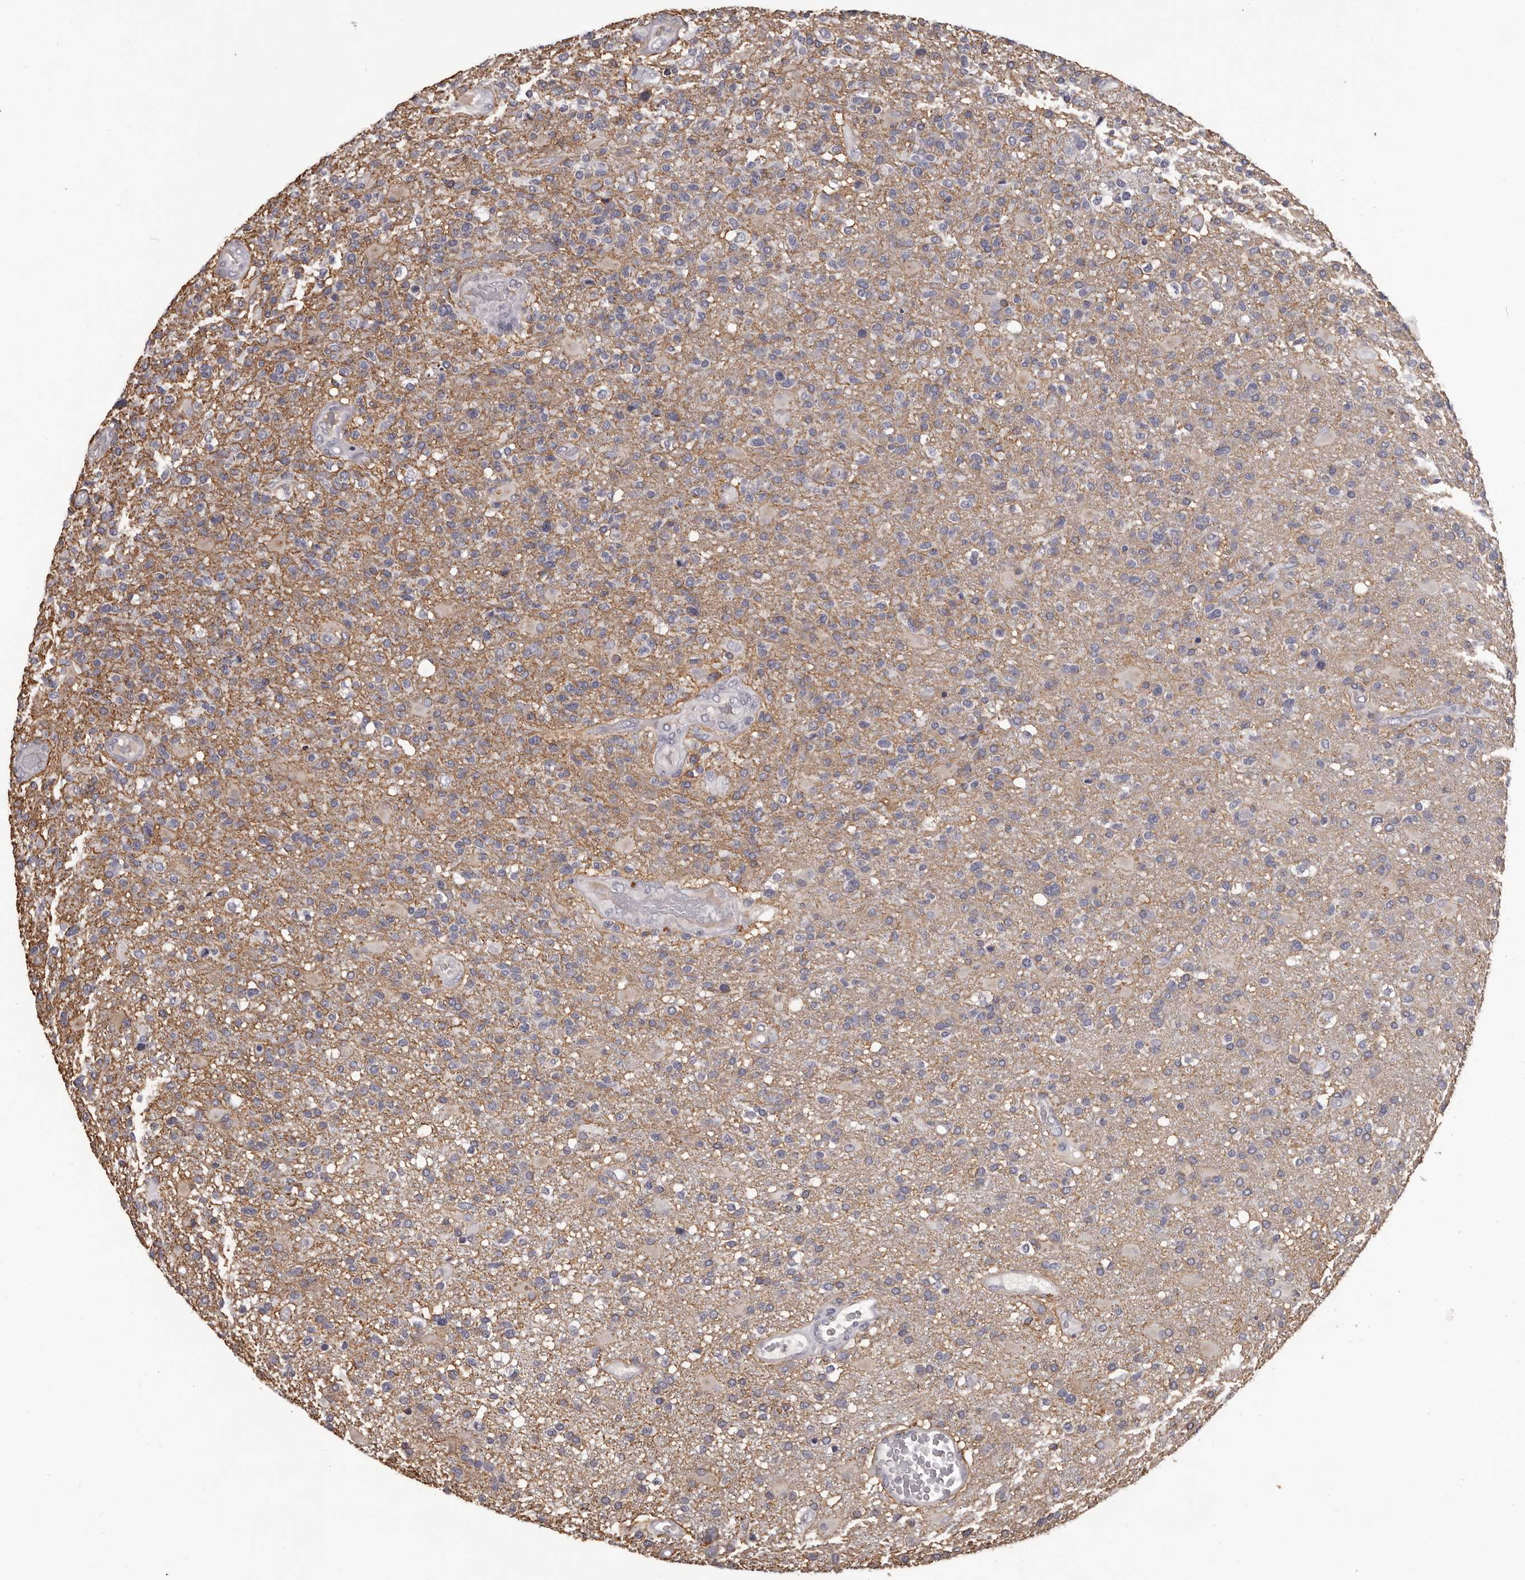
{"staining": {"intensity": "weak", "quantity": "<25%", "location": "cytoplasmic/membranous"}, "tissue": "glioma", "cell_type": "Tumor cells", "image_type": "cancer", "snomed": [{"axis": "morphology", "description": "Glioma, malignant, High grade"}, {"axis": "topography", "description": "Brain"}], "caption": "Immunohistochemistry micrograph of glioma stained for a protein (brown), which reveals no expression in tumor cells.", "gene": "GPR78", "patient": {"sex": "male", "age": 72}}